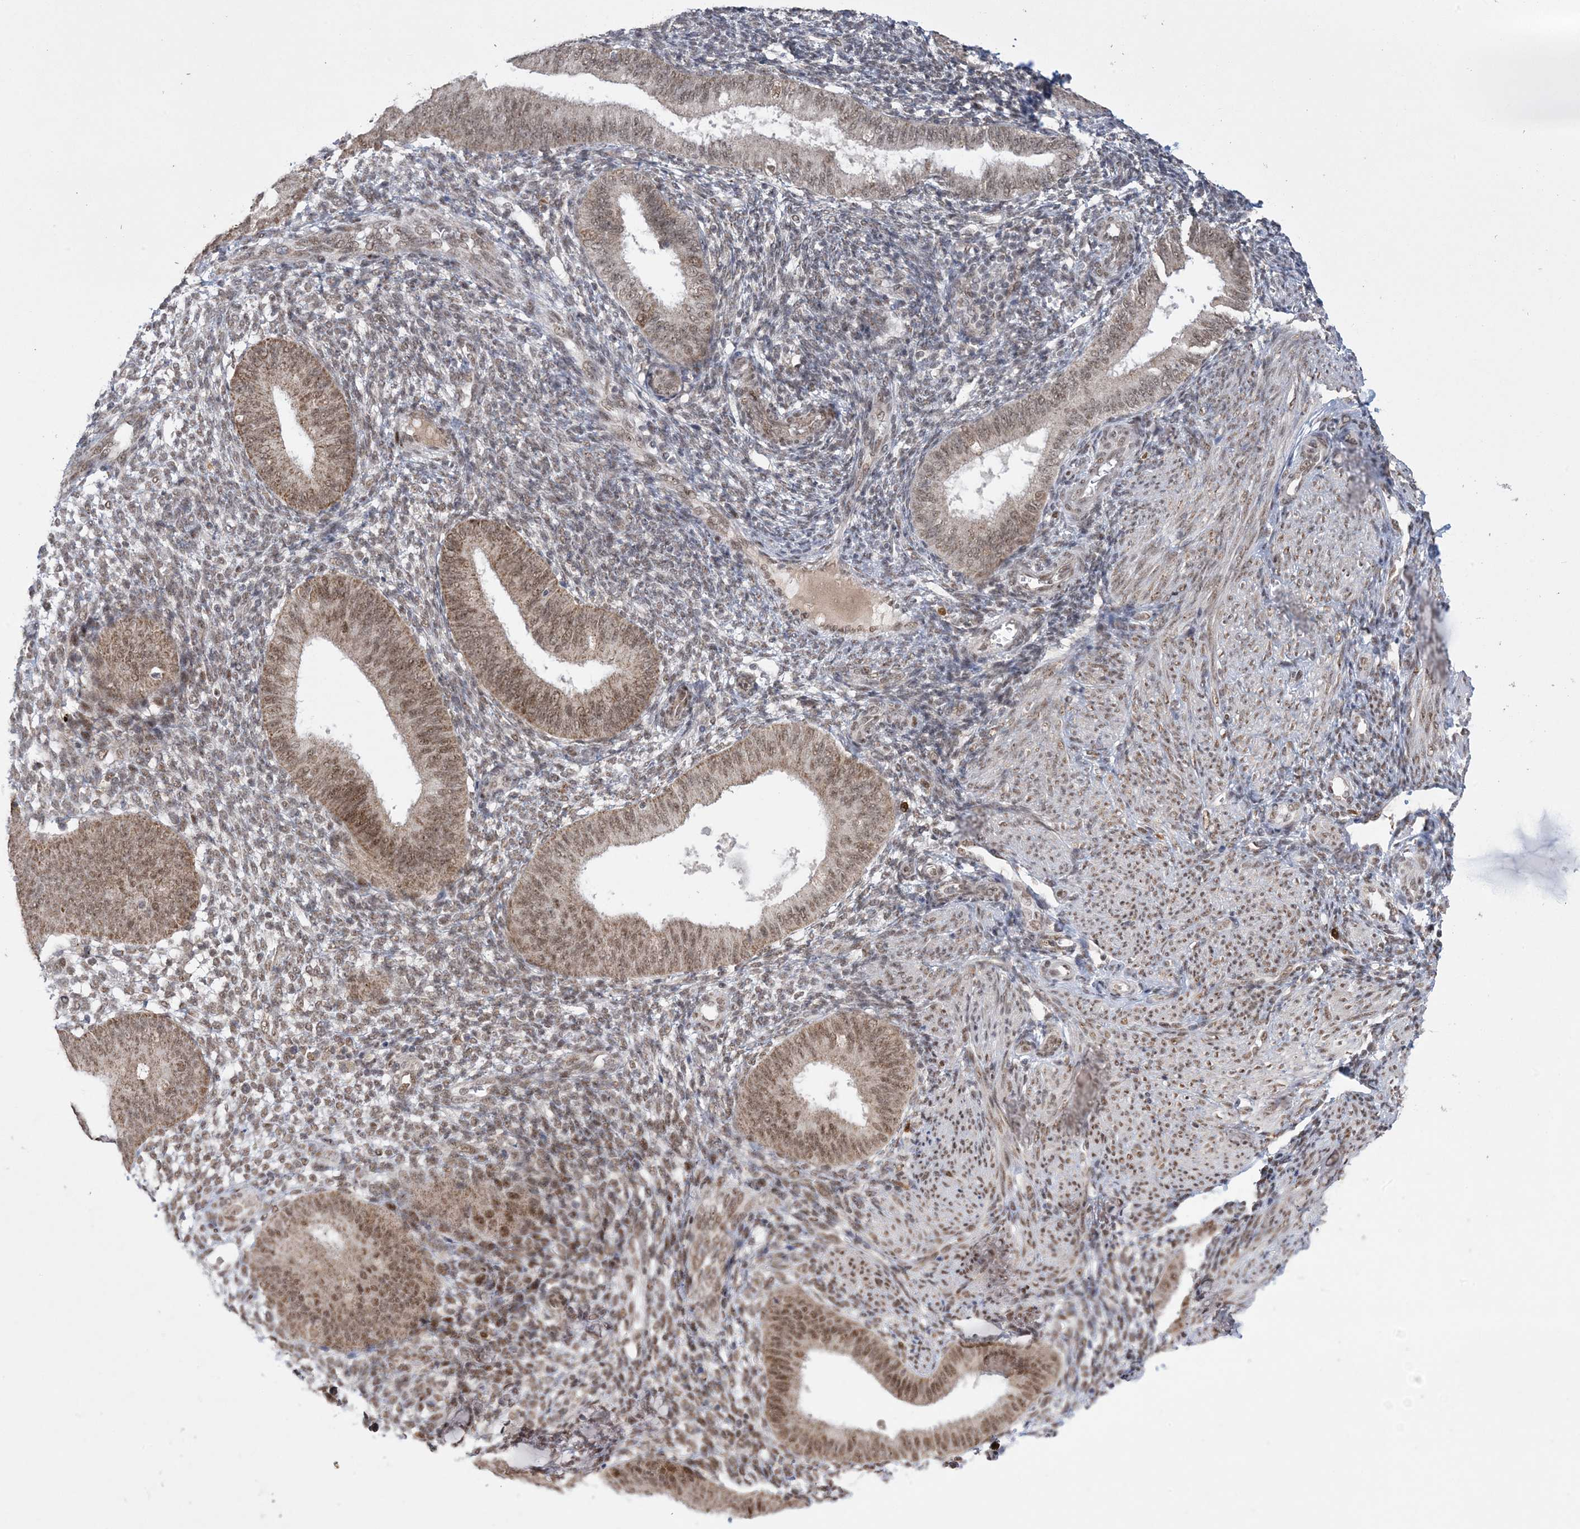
{"staining": {"intensity": "moderate", "quantity": "<25%", "location": "nuclear"}, "tissue": "endometrium", "cell_type": "Cells in endometrial stroma", "image_type": "normal", "snomed": [{"axis": "morphology", "description": "Normal tissue, NOS"}, {"axis": "topography", "description": "Uterus"}, {"axis": "topography", "description": "Endometrium"}], "caption": "DAB immunohistochemical staining of benign endometrium demonstrates moderate nuclear protein staining in approximately <25% of cells in endometrial stroma.", "gene": "TRMT10C", "patient": {"sex": "female", "age": 48}}